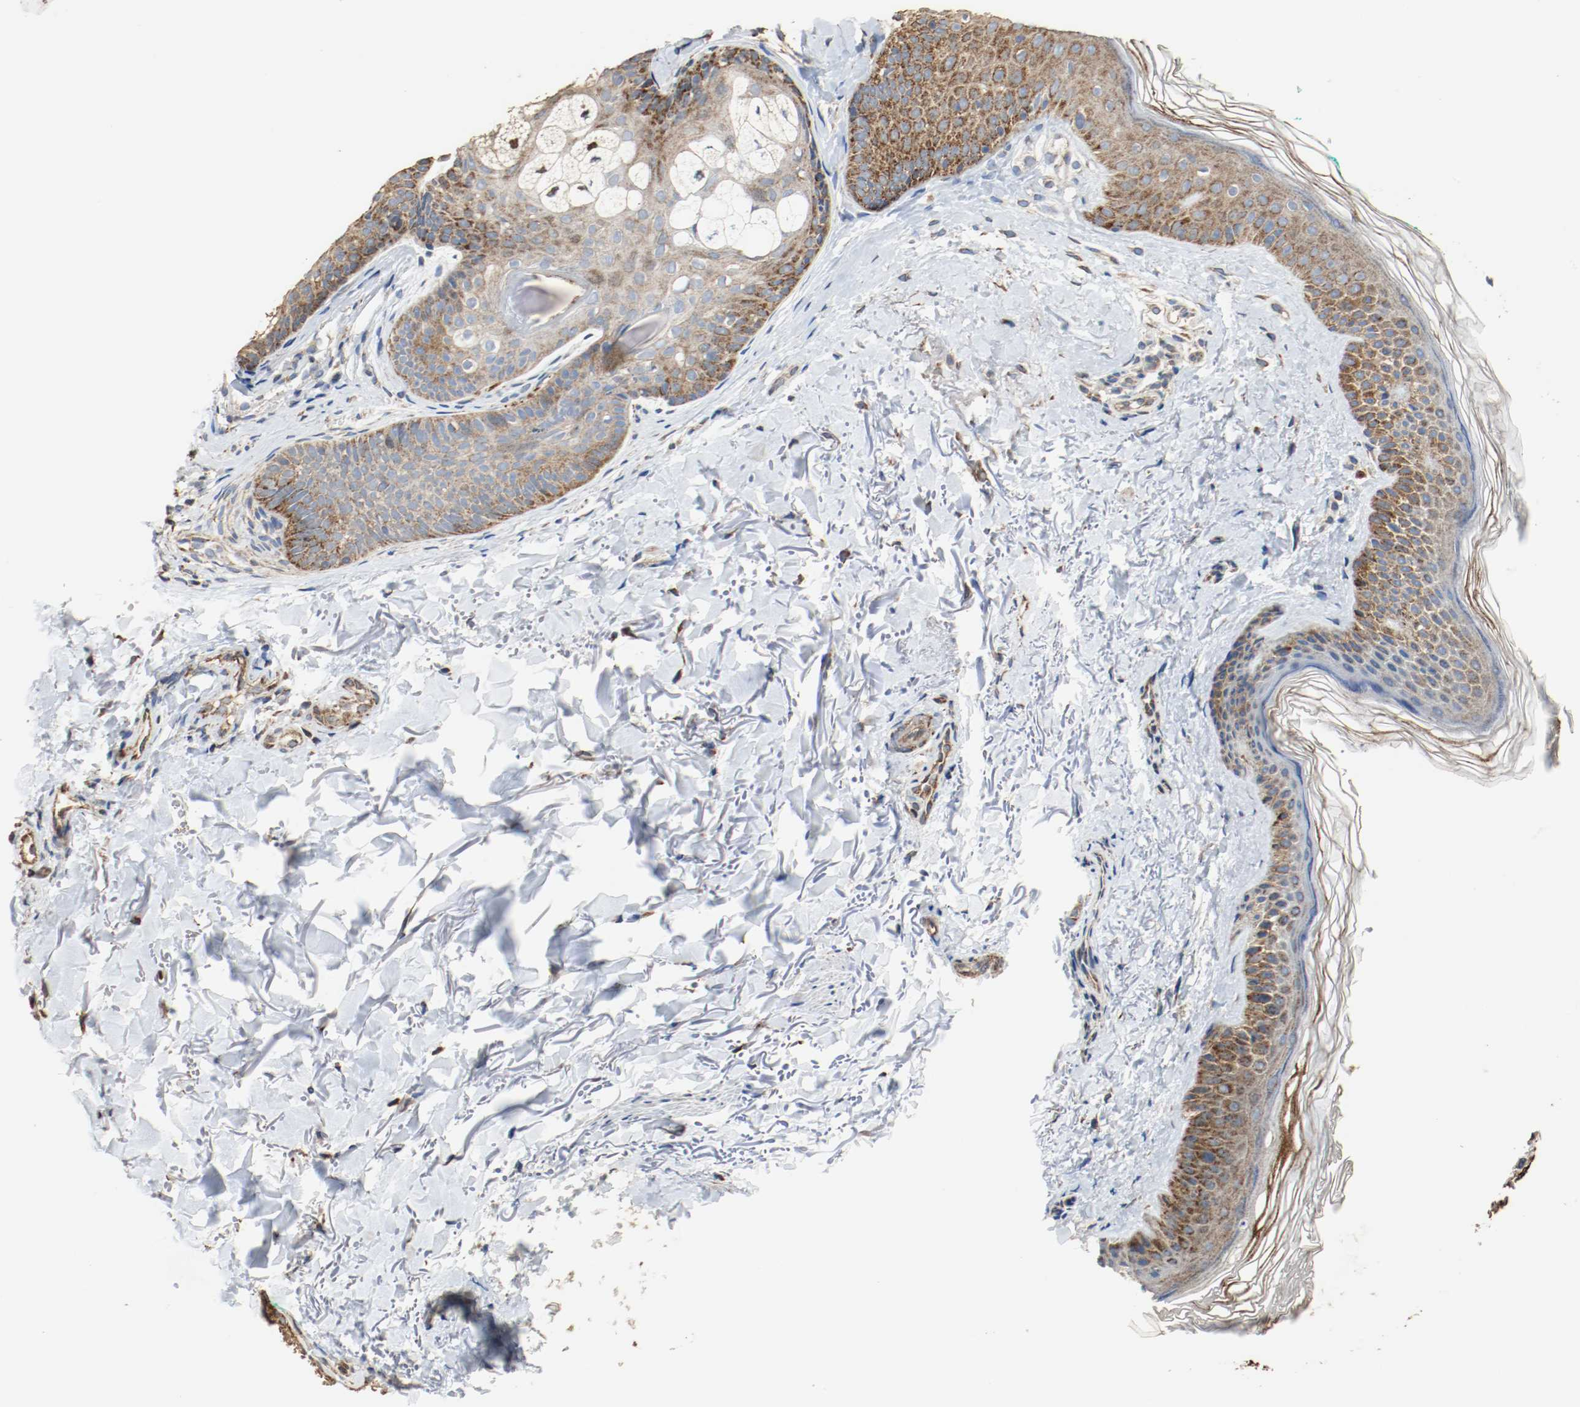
{"staining": {"intensity": "moderate", "quantity": "25%-75%", "location": "cytoplasmic/membranous"}, "tissue": "skin", "cell_type": "Fibroblasts", "image_type": "normal", "snomed": [{"axis": "morphology", "description": "Normal tissue, NOS"}, {"axis": "topography", "description": "Skin"}], "caption": "This image demonstrates immunohistochemistry (IHC) staining of normal skin, with medium moderate cytoplasmic/membranous staining in approximately 25%-75% of fibroblasts.", "gene": "ALDH4A1", "patient": {"sex": "male", "age": 71}}